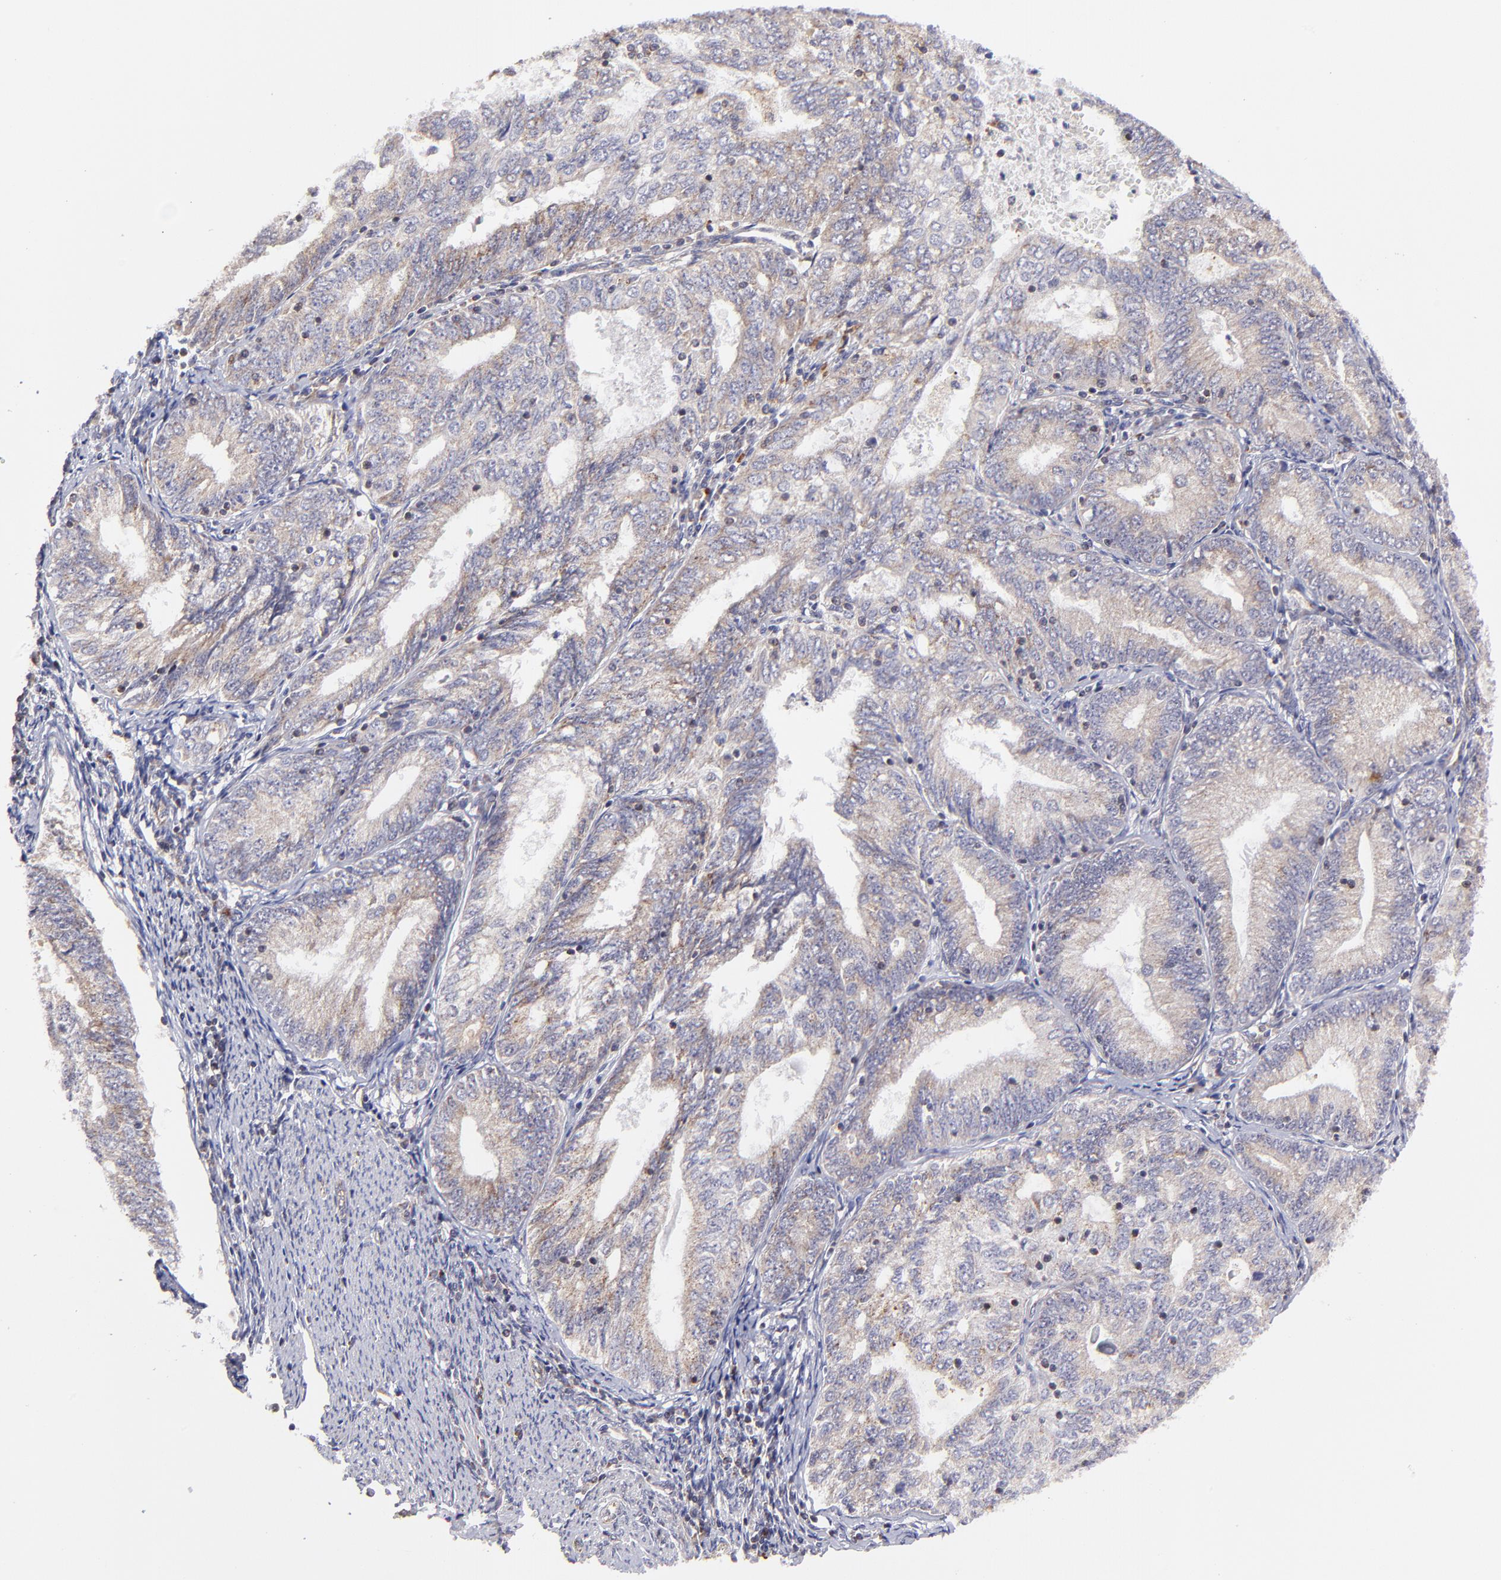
{"staining": {"intensity": "weak", "quantity": ">75%", "location": "cytoplasmic/membranous"}, "tissue": "endometrial cancer", "cell_type": "Tumor cells", "image_type": "cancer", "snomed": [{"axis": "morphology", "description": "Adenocarcinoma, NOS"}, {"axis": "topography", "description": "Endometrium"}], "caption": "This is an image of immunohistochemistry staining of endometrial adenocarcinoma, which shows weak staining in the cytoplasmic/membranous of tumor cells.", "gene": "MAP2K7", "patient": {"sex": "female", "age": 69}}